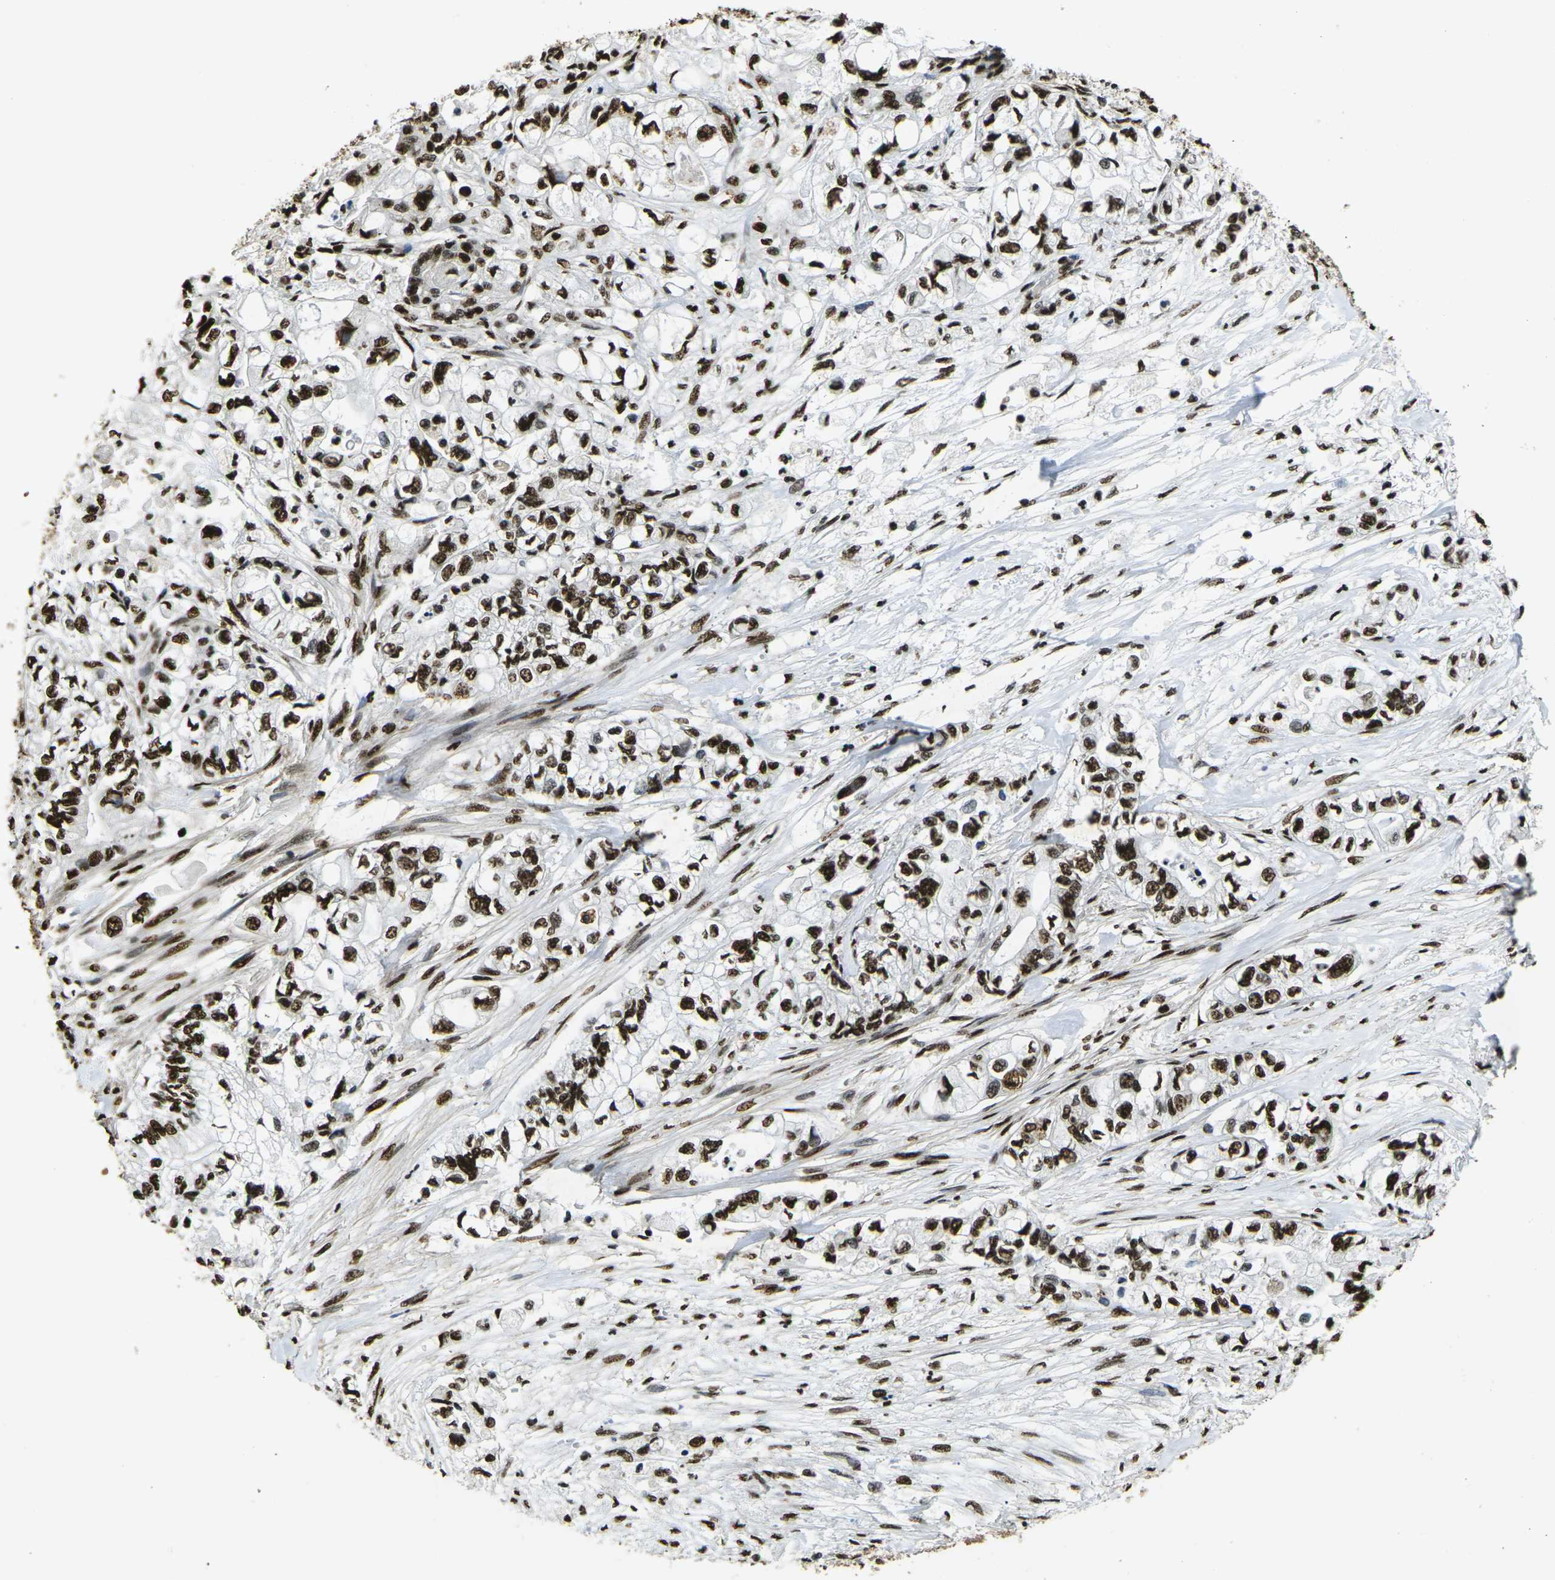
{"staining": {"intensity": "strong", "quantity": ">75%", "location": "nuclear"}, "tissue": "pancreatic cancer", "cell_type": "Tumor cells", "image_type": "cancer", "snomed": [{"axis": "morphology", "description": "Adenocarcinoma, NOS"}, {"axis": "topography", "description": "Pancreas"}], "caption": "Protein positivity by immunohistochemistry displays strong nuclear positivity in about >75% of tumor cells in pancreatic cancer.", "gene": "SMARCC1", "patient": {"sex": "male", "age": 79}}